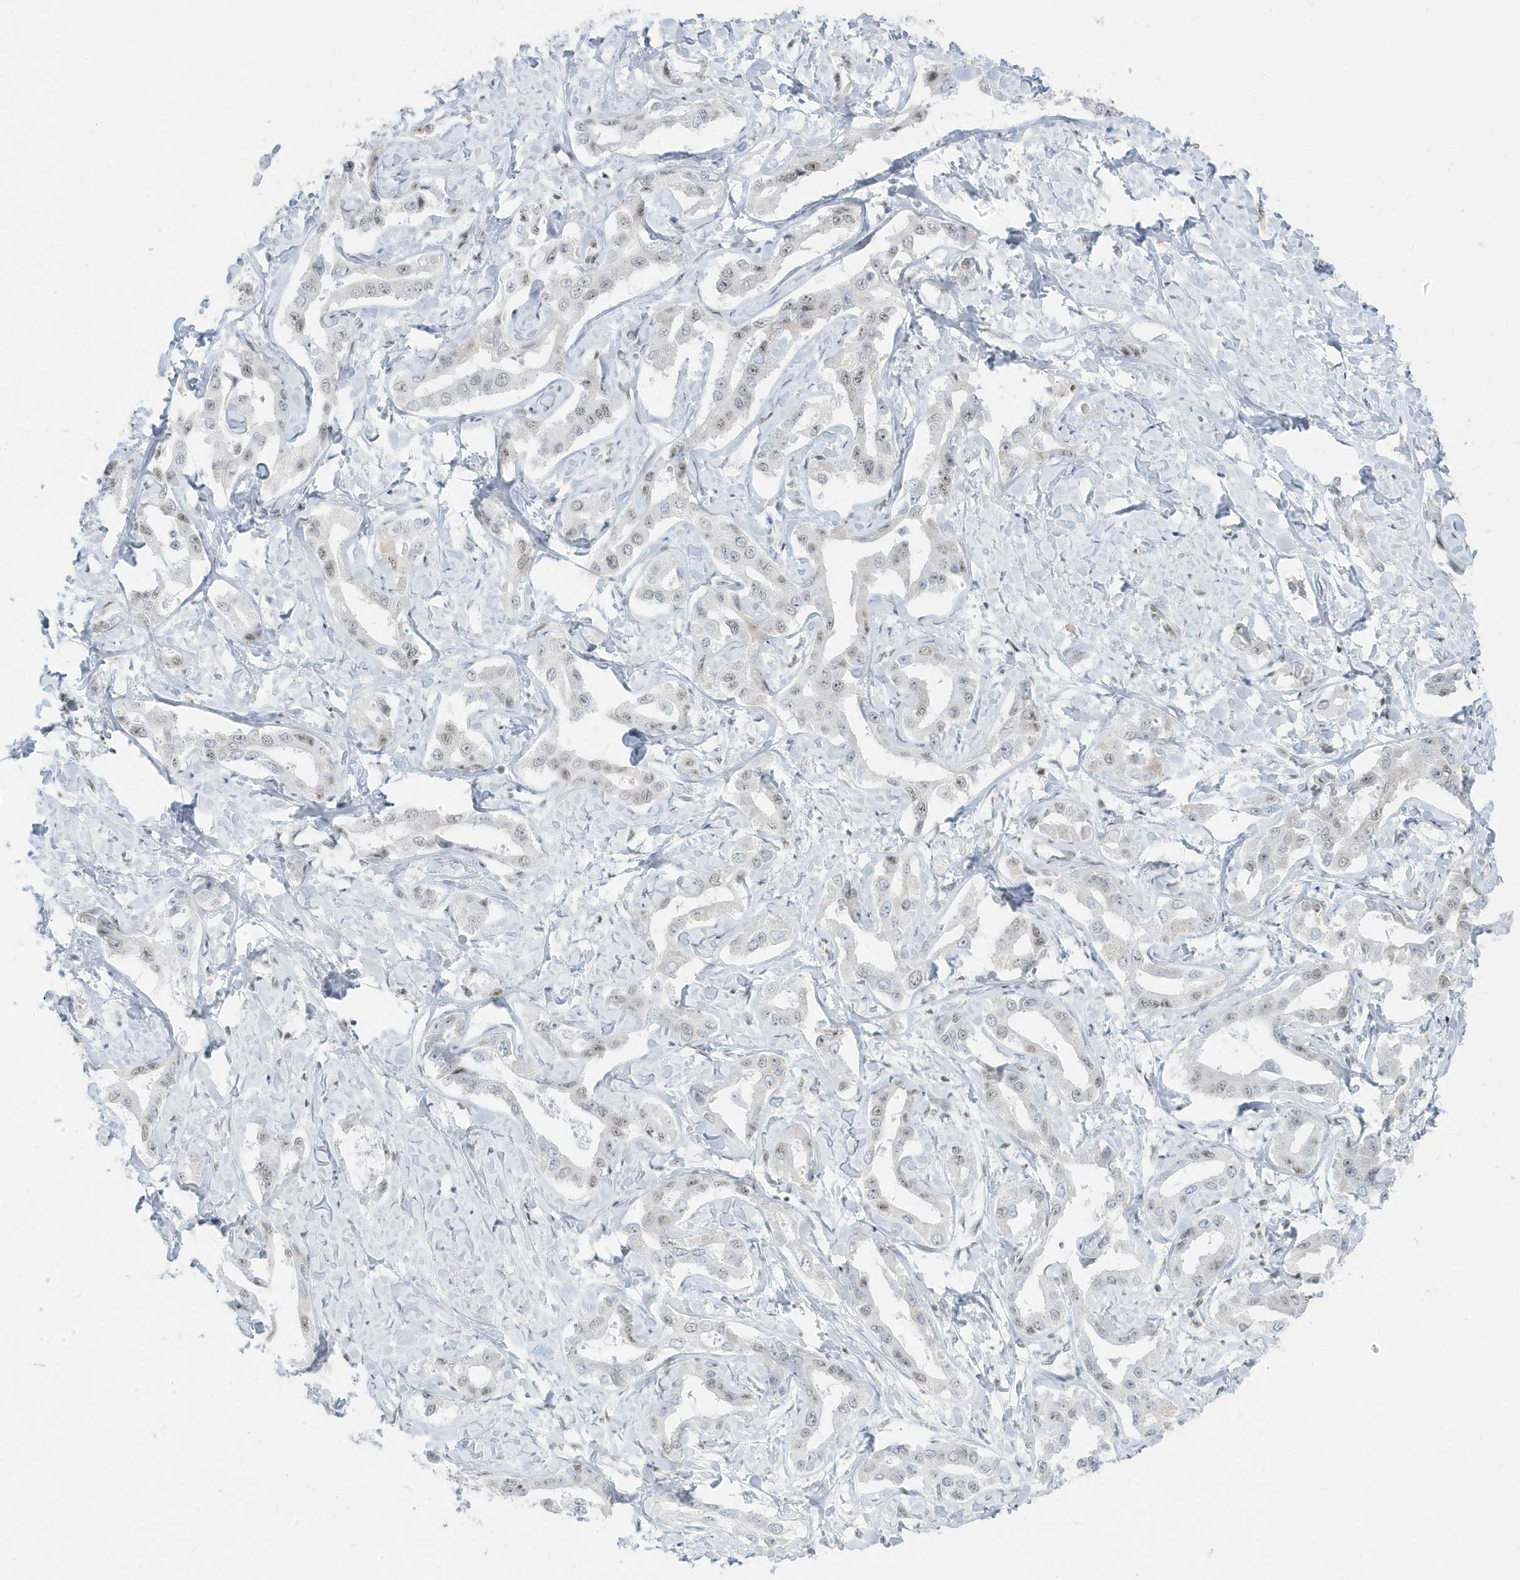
{"staining": {"intensity": "weak", "quantity": "25%-75%", "location": "nuclear"}, "tissue": "liver cancer", "cell_type": "Tumor cells", "image_type": "cancer", "snomed": [{"axis": "morphology", "description": "Cholangiocarcinoma"}, {"axis": "topography", "description": "Liver"}], "caption": "Immunohistochemical staining of liver cancer (cholangiocarcinoma) exhibits weak nuclear protein positivity in approximately 25%-75% of tumor cells.", "gene": "PLEKHN1", "patient": {"sex": "male", "age": 59}}